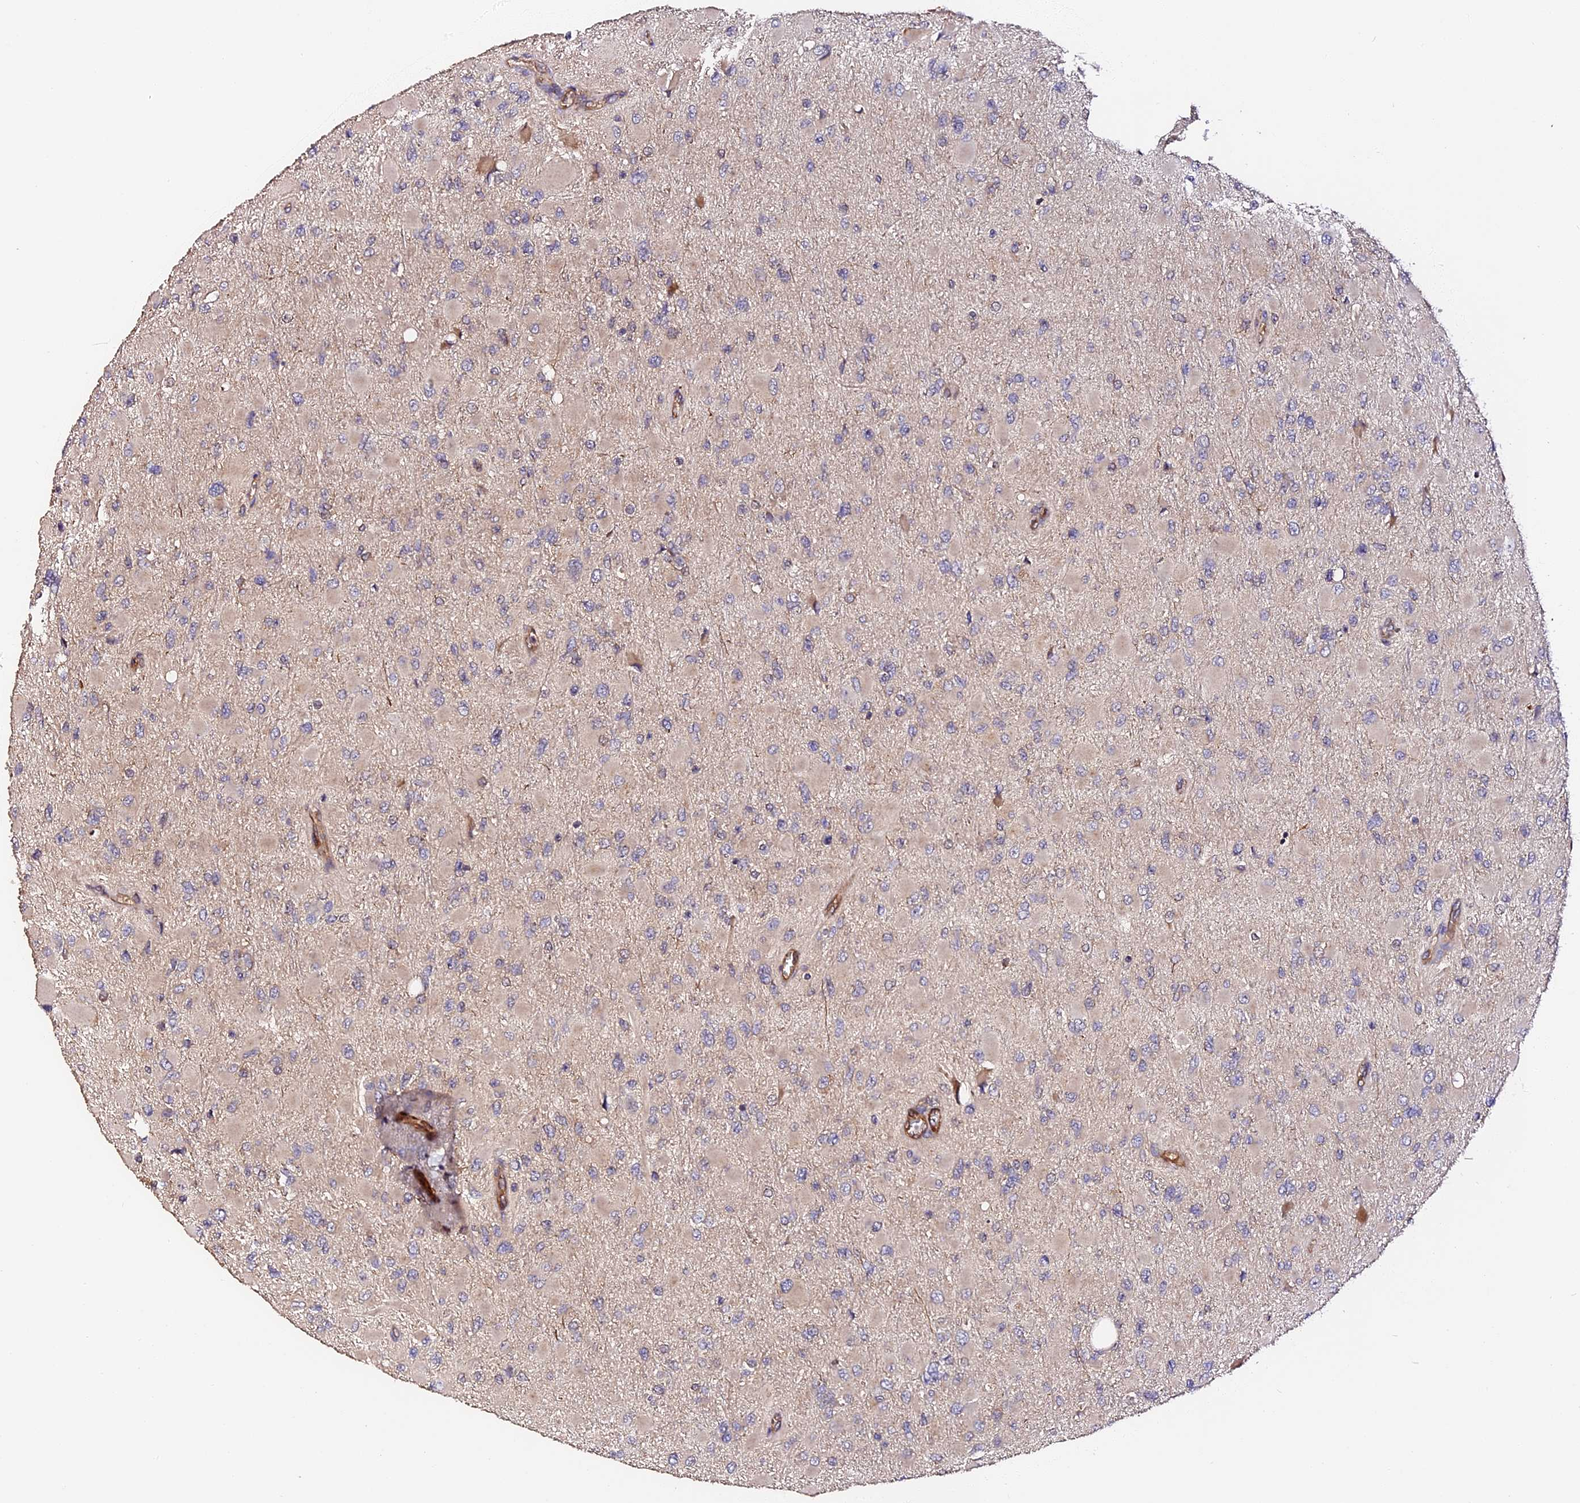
{"staining": {"intensity": "negative", "quantity": "none", "location": "none"}, "tissue": "glioma", "cell_type": "Tumor cells", "image_type": "cancer", "snomed": [{"axis": "morphology", "description": "Glioma, malignant, High grade"}, {"axis": "topography", "description": "Cerebral cortex"}], "caption": "Human malignant high-grade glioma stained for a protein using immunohistochemistry (IHC) exhibits no staining in tumor cells.", "gene": "TDO2", "patient": {"sex": "female", "age": 36}}